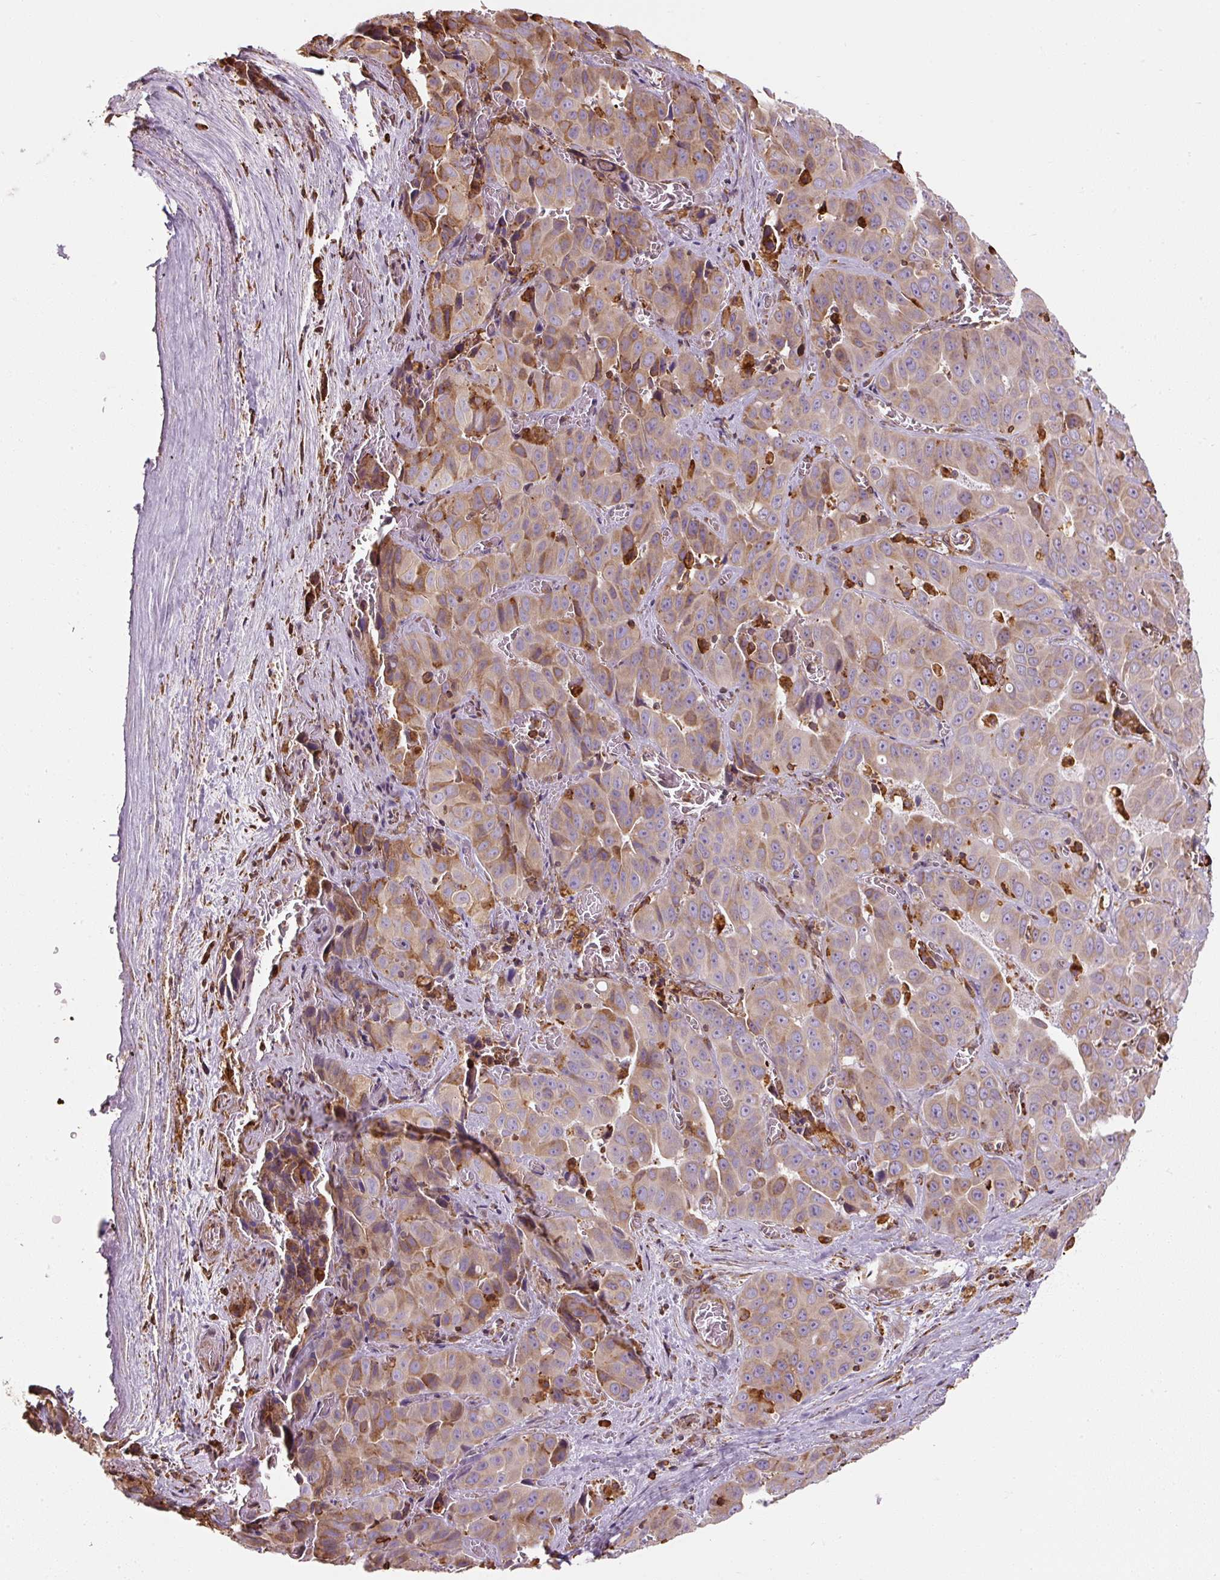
{"staining": {"intensity": "moderate", "quantity": "25%-75%", "location": "cytoplasmic/membranous"}, "tissue": "liver cancer", "cell_type": "Tumor cells", "image_type": "cancer", "snomed": [{"axis": "morphology", "description": "Cholangiocarcinoma"}, {"axis": "topography", "description": "Liver"}], "caption": "Immunohistochemical staining of human liver cholangiocarcinoma displays medium levels of moderate cytoplasmic/membranous protein expression in approximately 25%-75% of tumor cells.", "gene": "PRKCSH", "patient": {"sex": "female", "age": 52}}